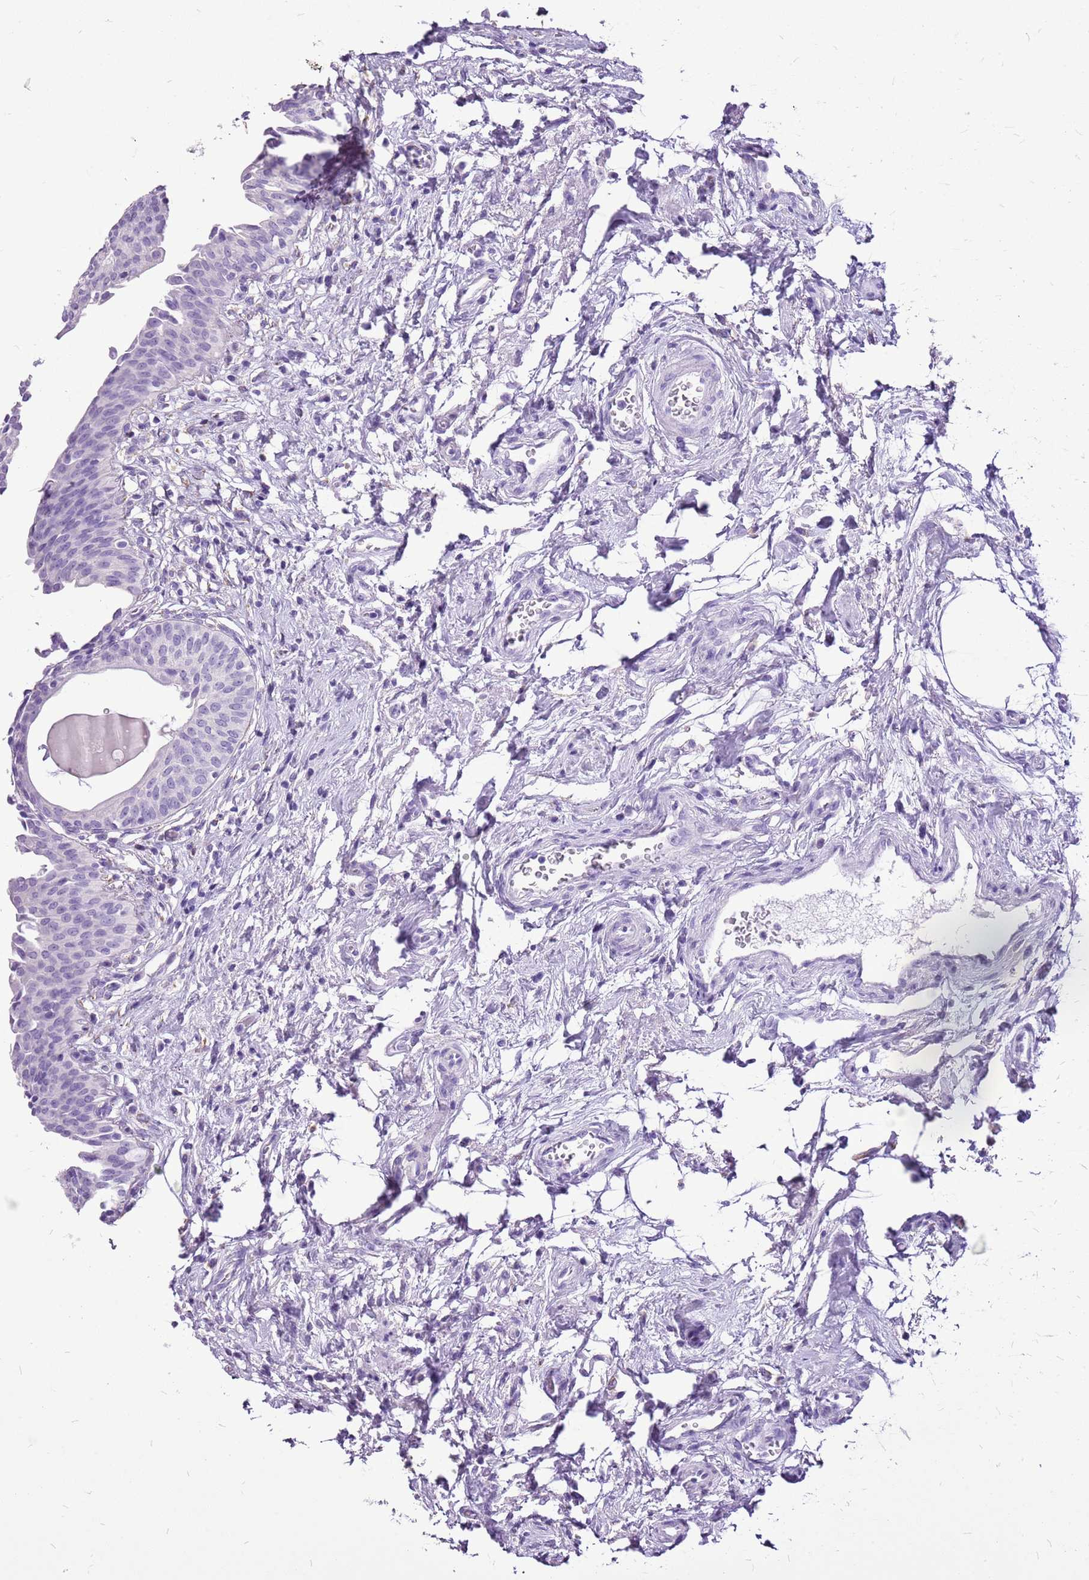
{"staining": {"intensity": "negative", "quantity": "none", "location": "none"}, "tissue": "urinary bladder", "cell_type": "Urothelial cells", "image_type": "normal", "snomed": [{"axis": "morphology", "description": "Normal tissue, NOS"}, {"axis": "topography", "description": "Urinary bladder"}], "caption": "Immunohistochemistry image of normal human urinary bladder stained for a protein (brown), which displays no positivity in urothelial cells. Brightfield microscopy of immunohistochemistry (IHC) stained with DAB (3,3'-diaminobenzidine) (brown) and hematoxylin (blue), captured at high magnification.", "gene": "ACSS3", "patient": {"sex": "male", "age": 83}}